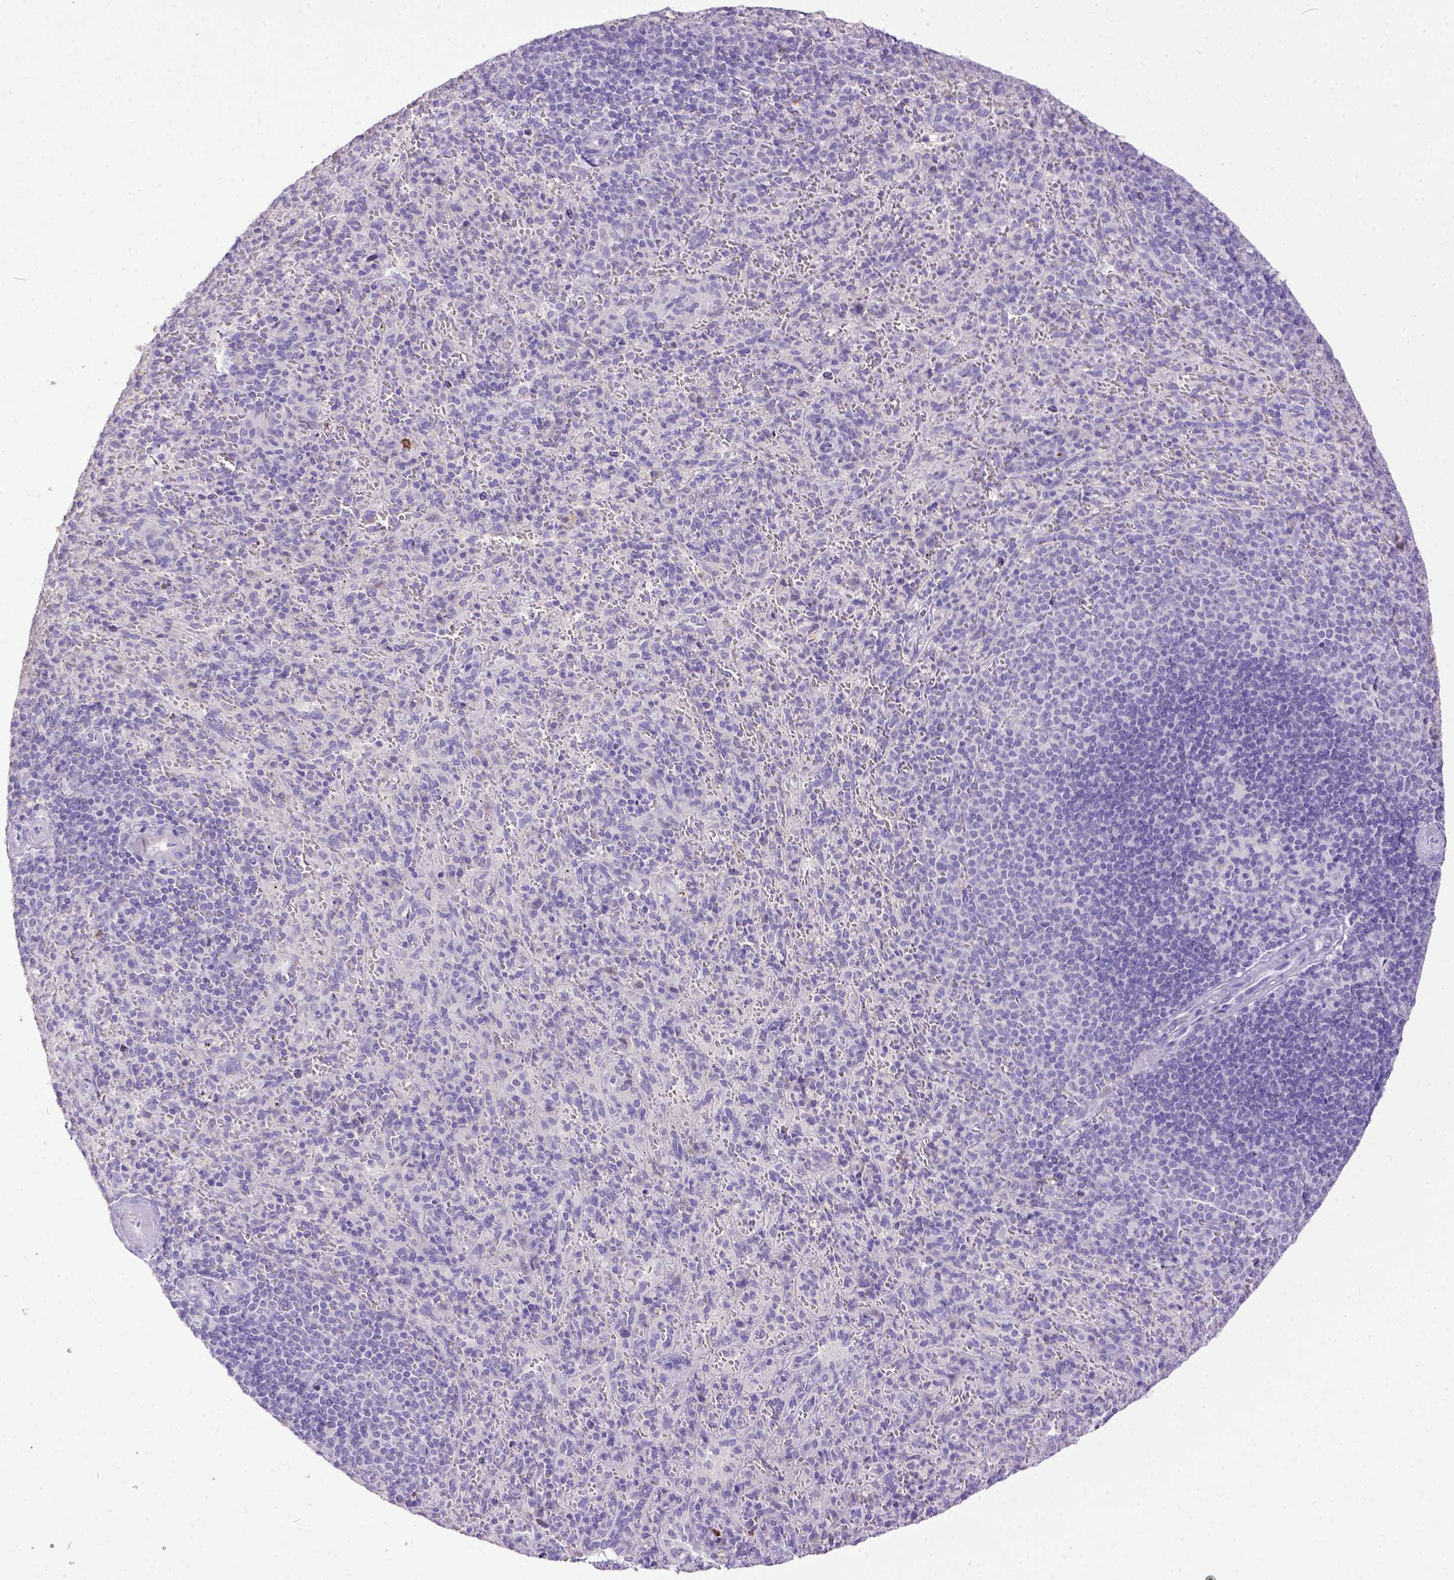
{"staining": {"intensity": "negative", "quantity": "none", "location": "none"}, "tissue": "spleen", "cell_type": "Cells in red pulp", "image_type": "normal", "snomed": [{"axis": "morphology", "description": "Normal tissue, NOS"}, {"axis": "topography", "description": "Spleen"}], "caption": "This is an IHC histopathology image of benign spleen. There is no staining in cells in red pulp.", "gene": "KIT", "patient": {"sex": "male", "age": 57}}